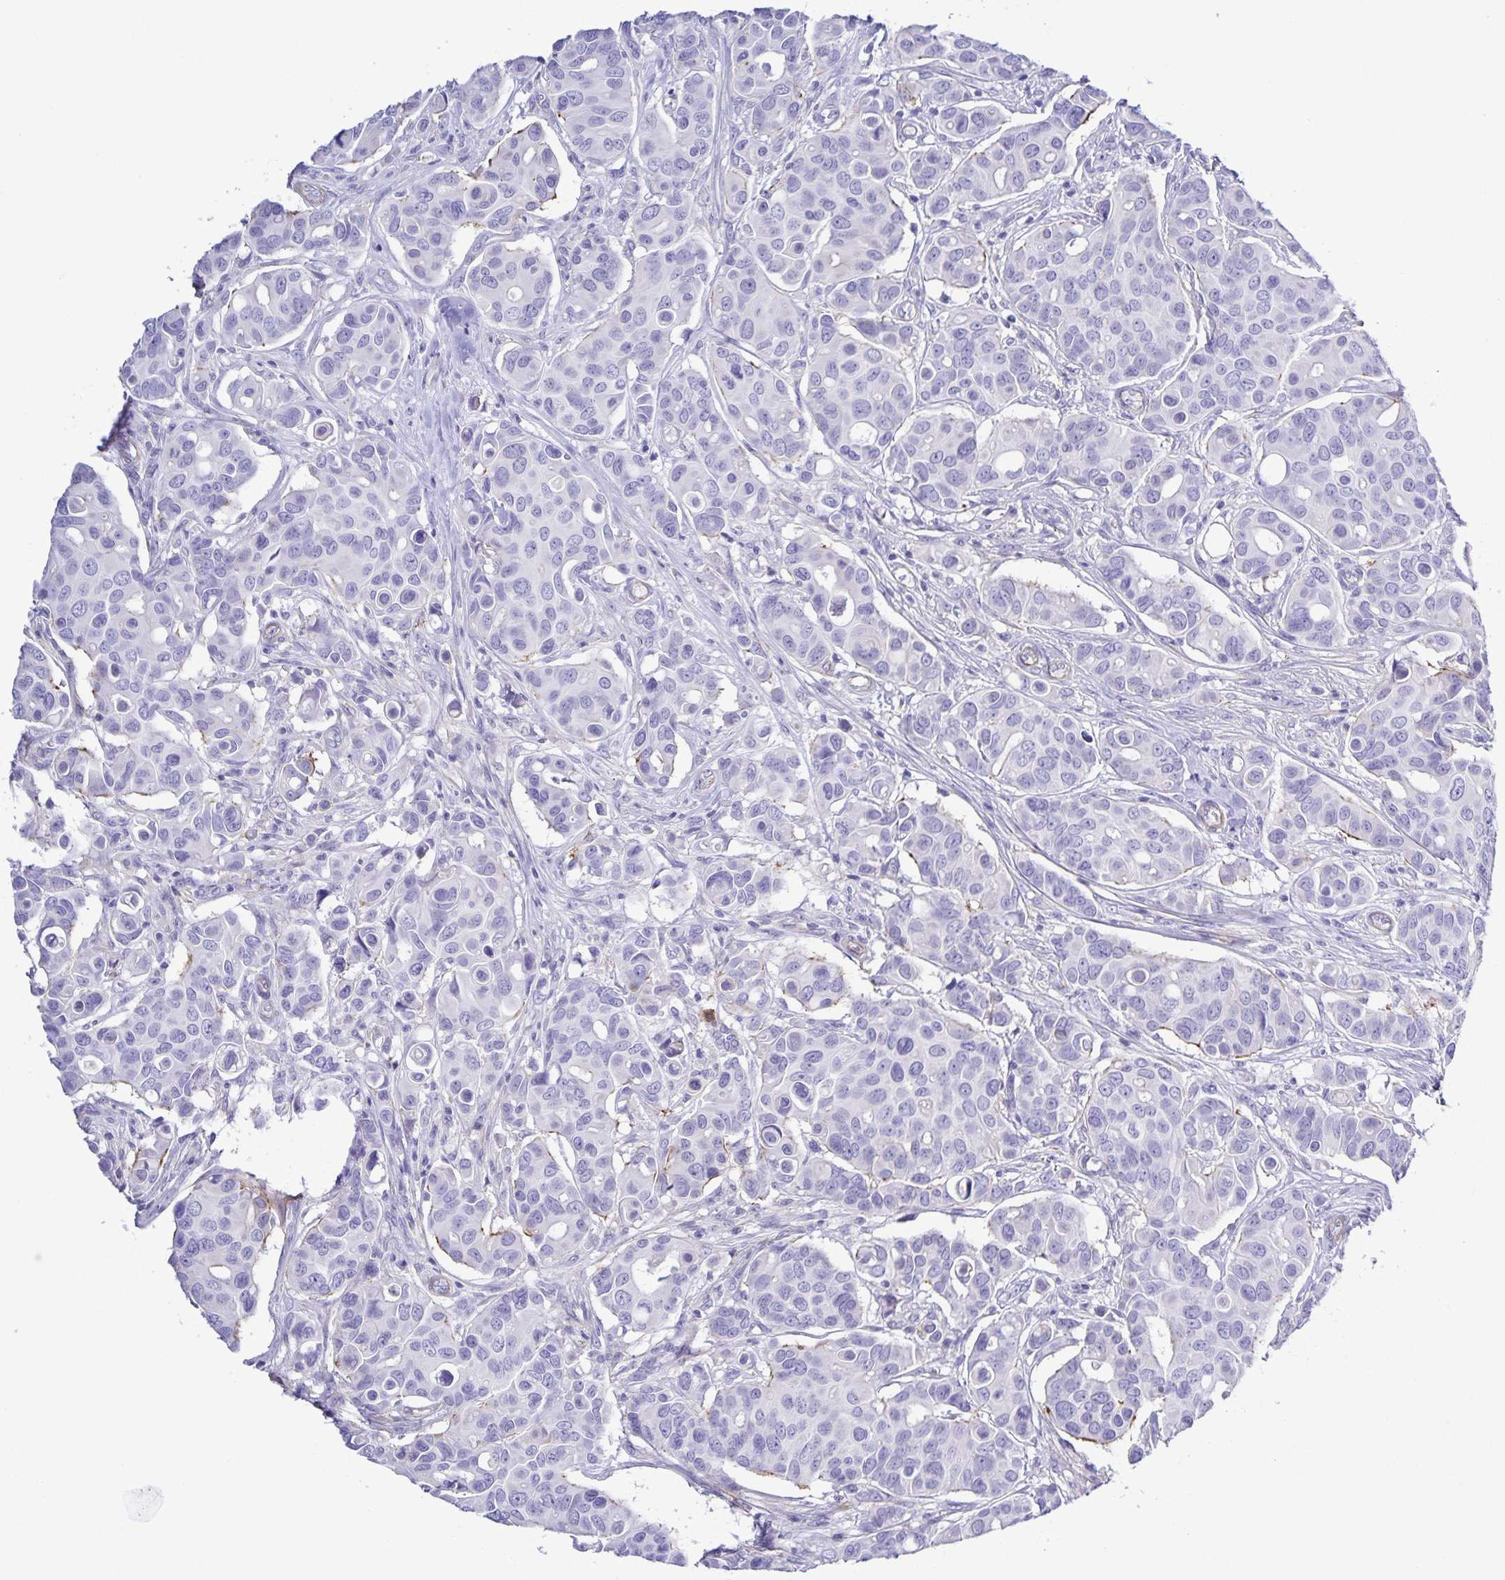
{"staining": {"intensity": "negative", "quantity": "none", "location": "none"}, "tissue": "breast cancer", "cell_type": "Tumor cells", "image_type": "cancer", "snomed": [{"axis": "morphology", "description": "Normal tissue, NOS"}, {"axis": "morphology", "description": "Duct carcinoma"}, {"axis": "topography", "description": "Skin"}, {"axis": "topography", "description": "Breast"}], "caption": "Protein analysis of invasive ductal carcinoma (breast) demonstrates no significant positivity in tumor cells. (DAB (3,3'-diaminobenzidine) IHC, high magnification).", "gene": "UBQLN3", "patient": {"sex": "female", "age": 54}}